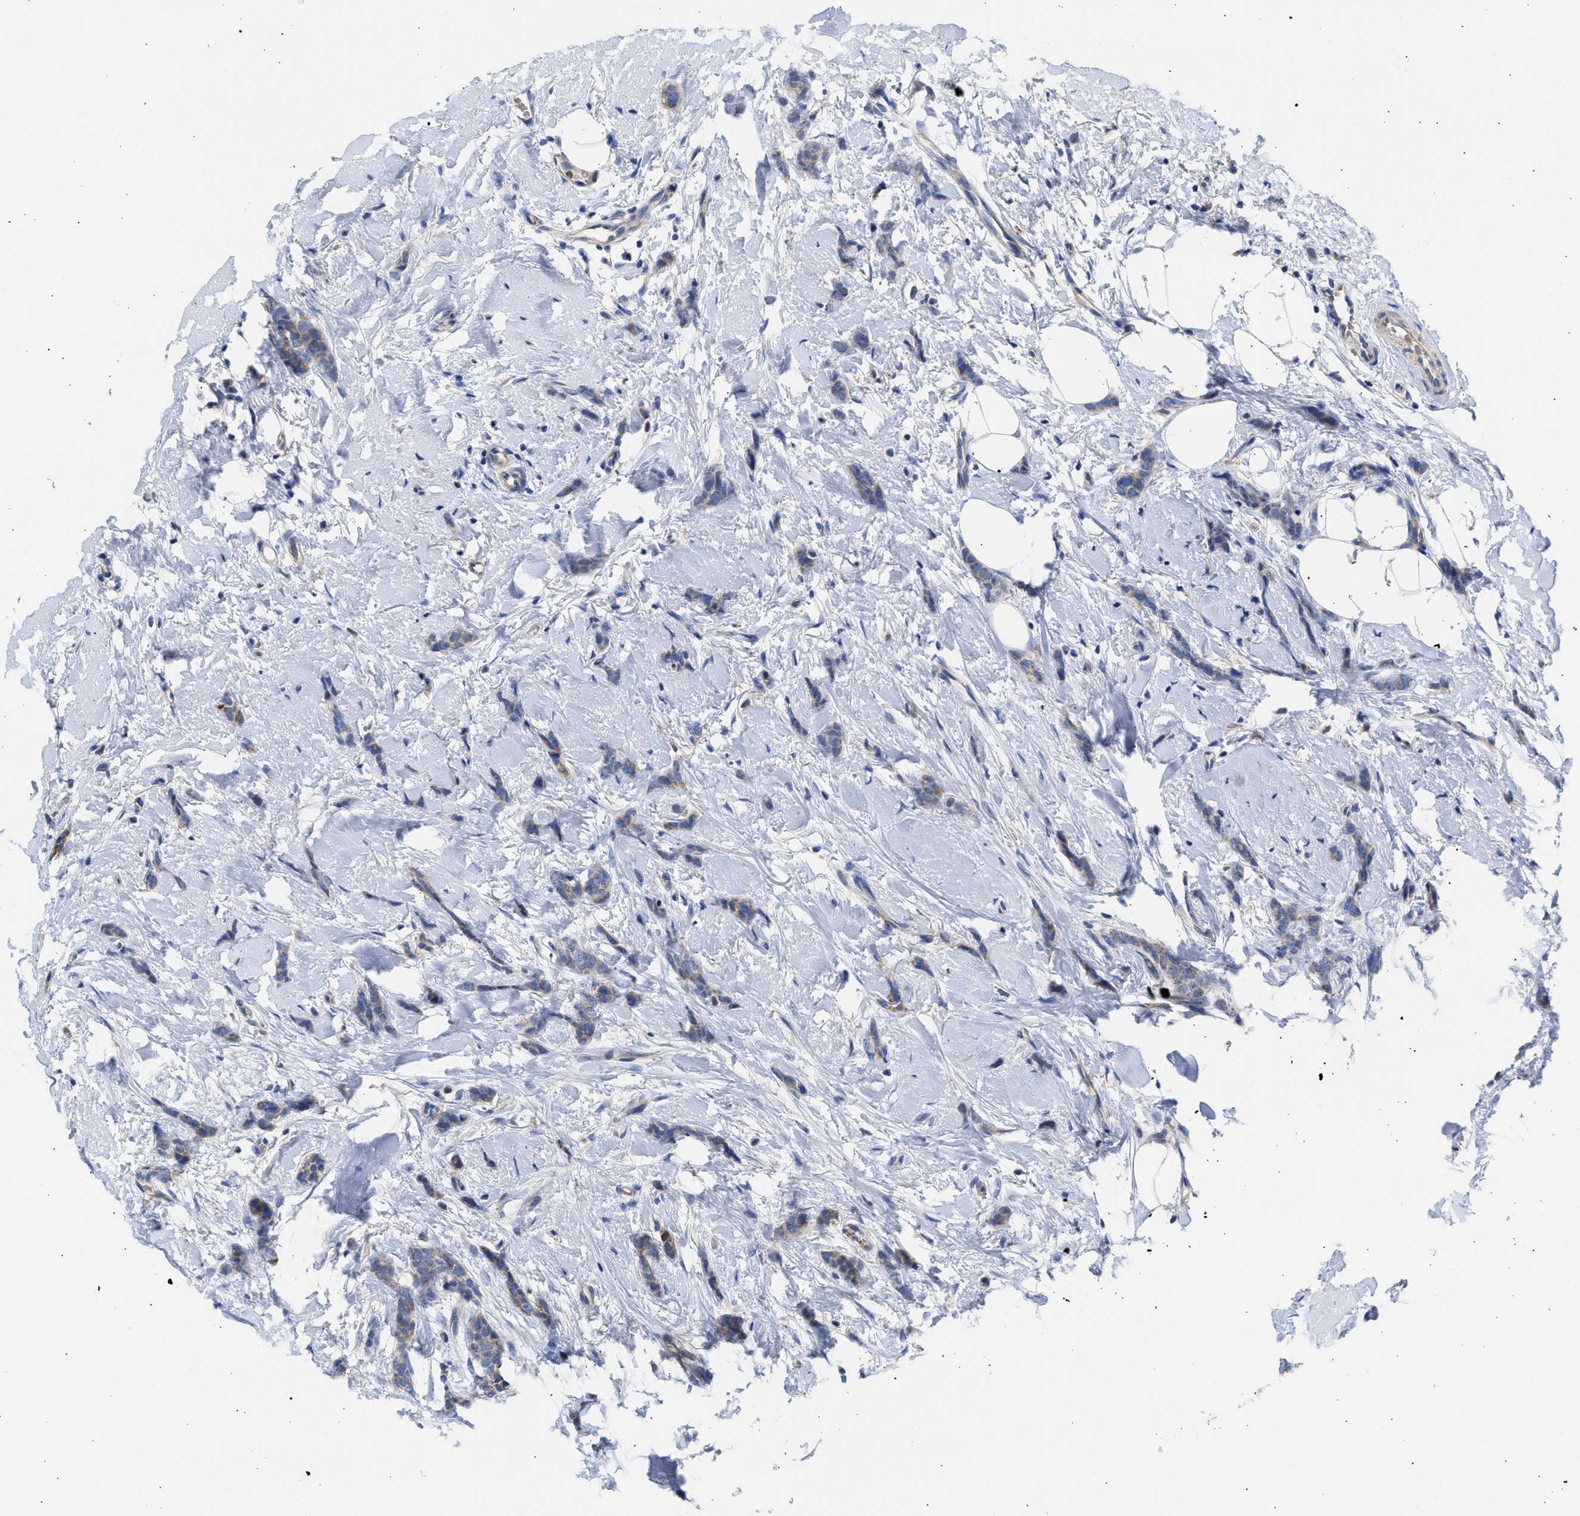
{"staining": {"intensity": "moderate", "quantity": "25%-75%", "location": "cytoplasmic/membranous"}, "tissue": "breast cancer", "cell_type": "Tumor cells", "image_type": "cancer", "snomed": [{"axis": "morphology", "description": "Lobular carcinoma"}, {"axis": "topography", "description": "Skin"}, {"axis": "topography", "description": "Breast"}], "caption": "Breast lobular carcinoma stained with a brown dye displays moderate cytoplasmic/membranous positive positivity in about 25%-75% of tumor cells.", "gene": "BTG3", "patient": {"sex": "female", "age": 46}}